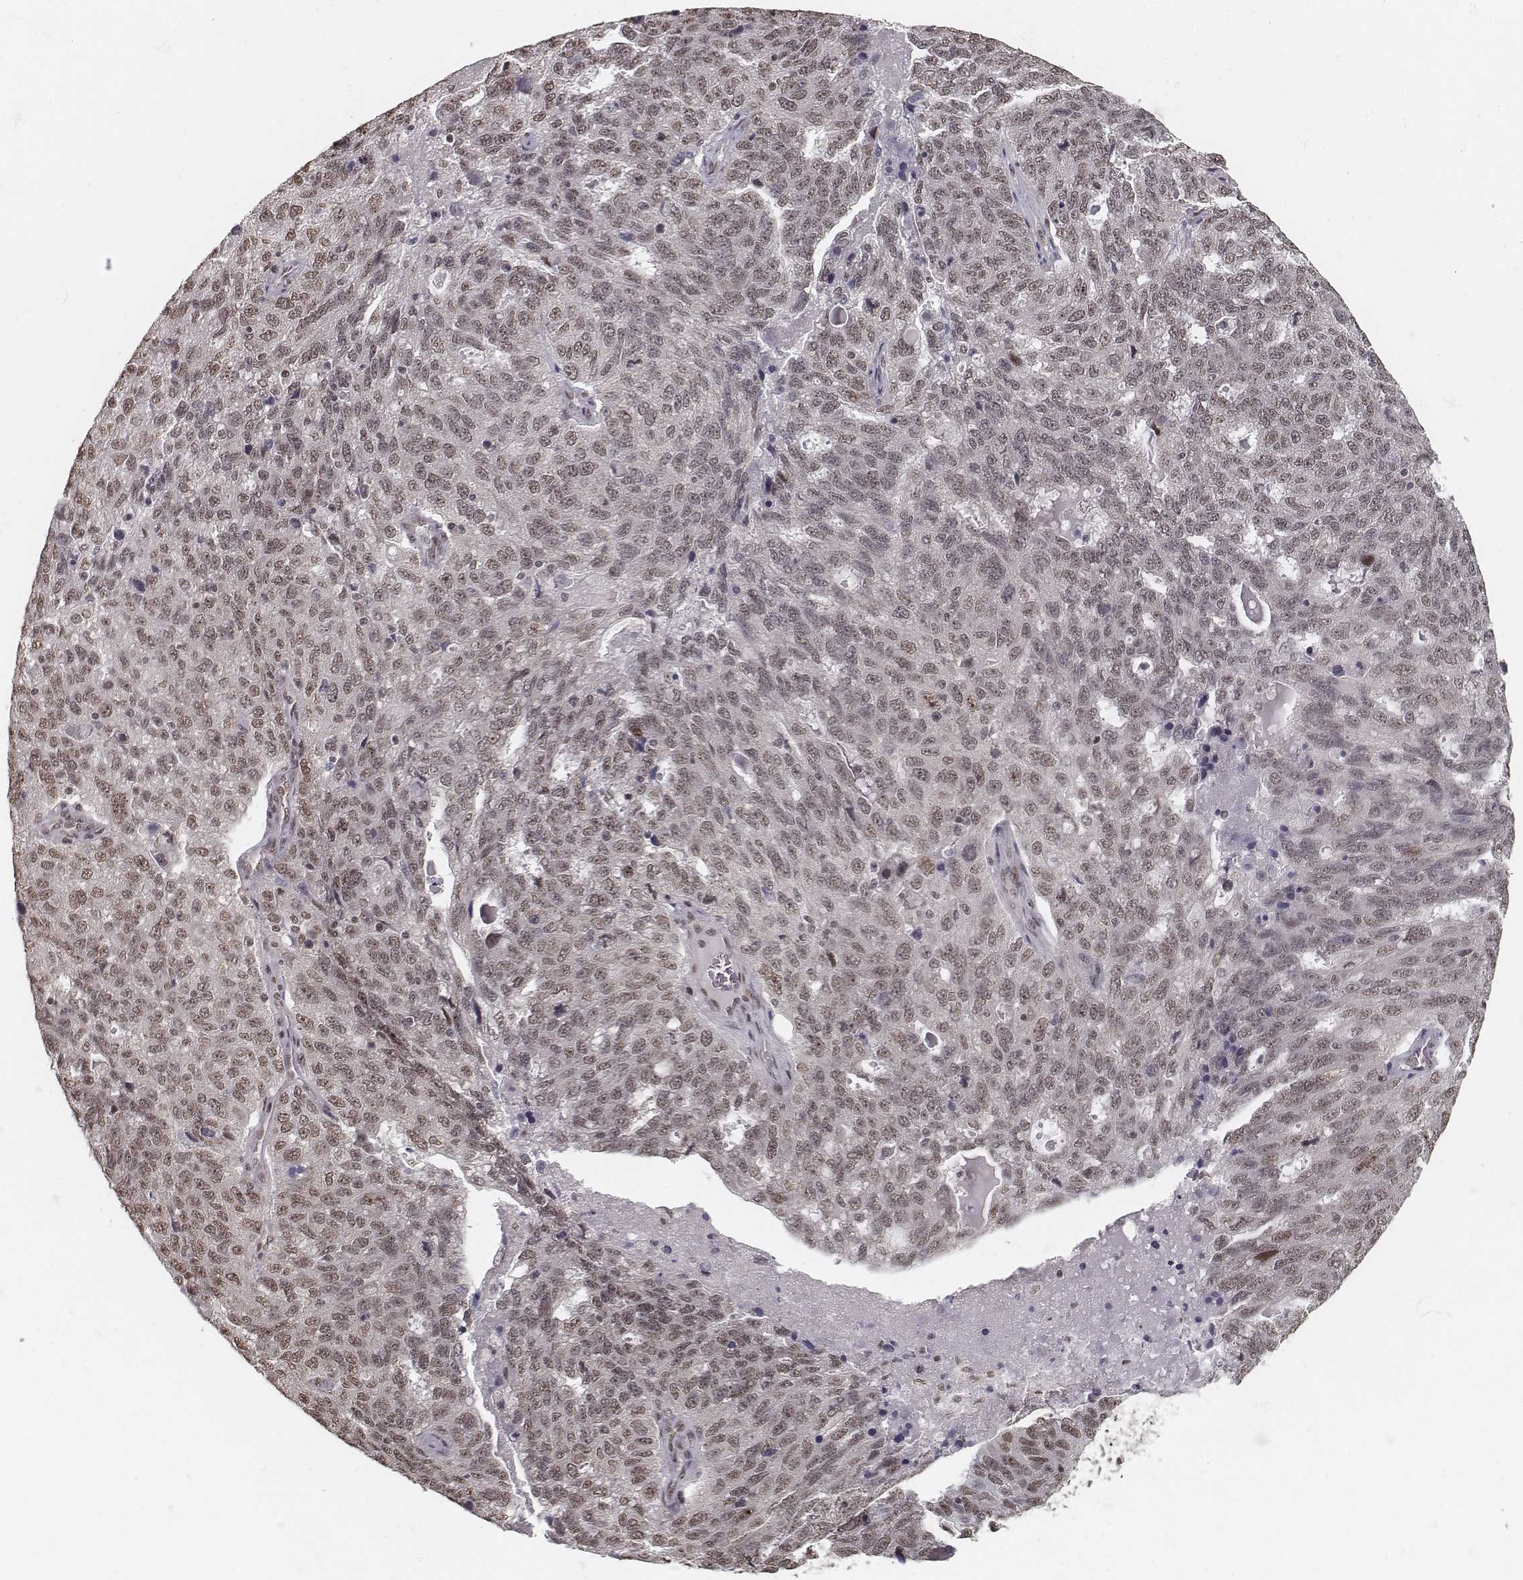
{"staining": {"intensity": "weak", "quantity": ">75%", "location": "nuclear"}, "tissue": "ovarian cancer", "cell_type": "Tumor cells", "image_type": "cancer", "snomed": [{"axis": "morphology", "description": "Cystadenocarcinoma, serous, NOS"}, {"axis": "topography", "description": "Ovary"}], "caption": "Serous cystadenocarcinoma (ovarian) stained for a protein exhibits weak nuclear positivity in tumor cells.", "gene": "HMGA2", "patient": {"sex": "female", "age": 71}}